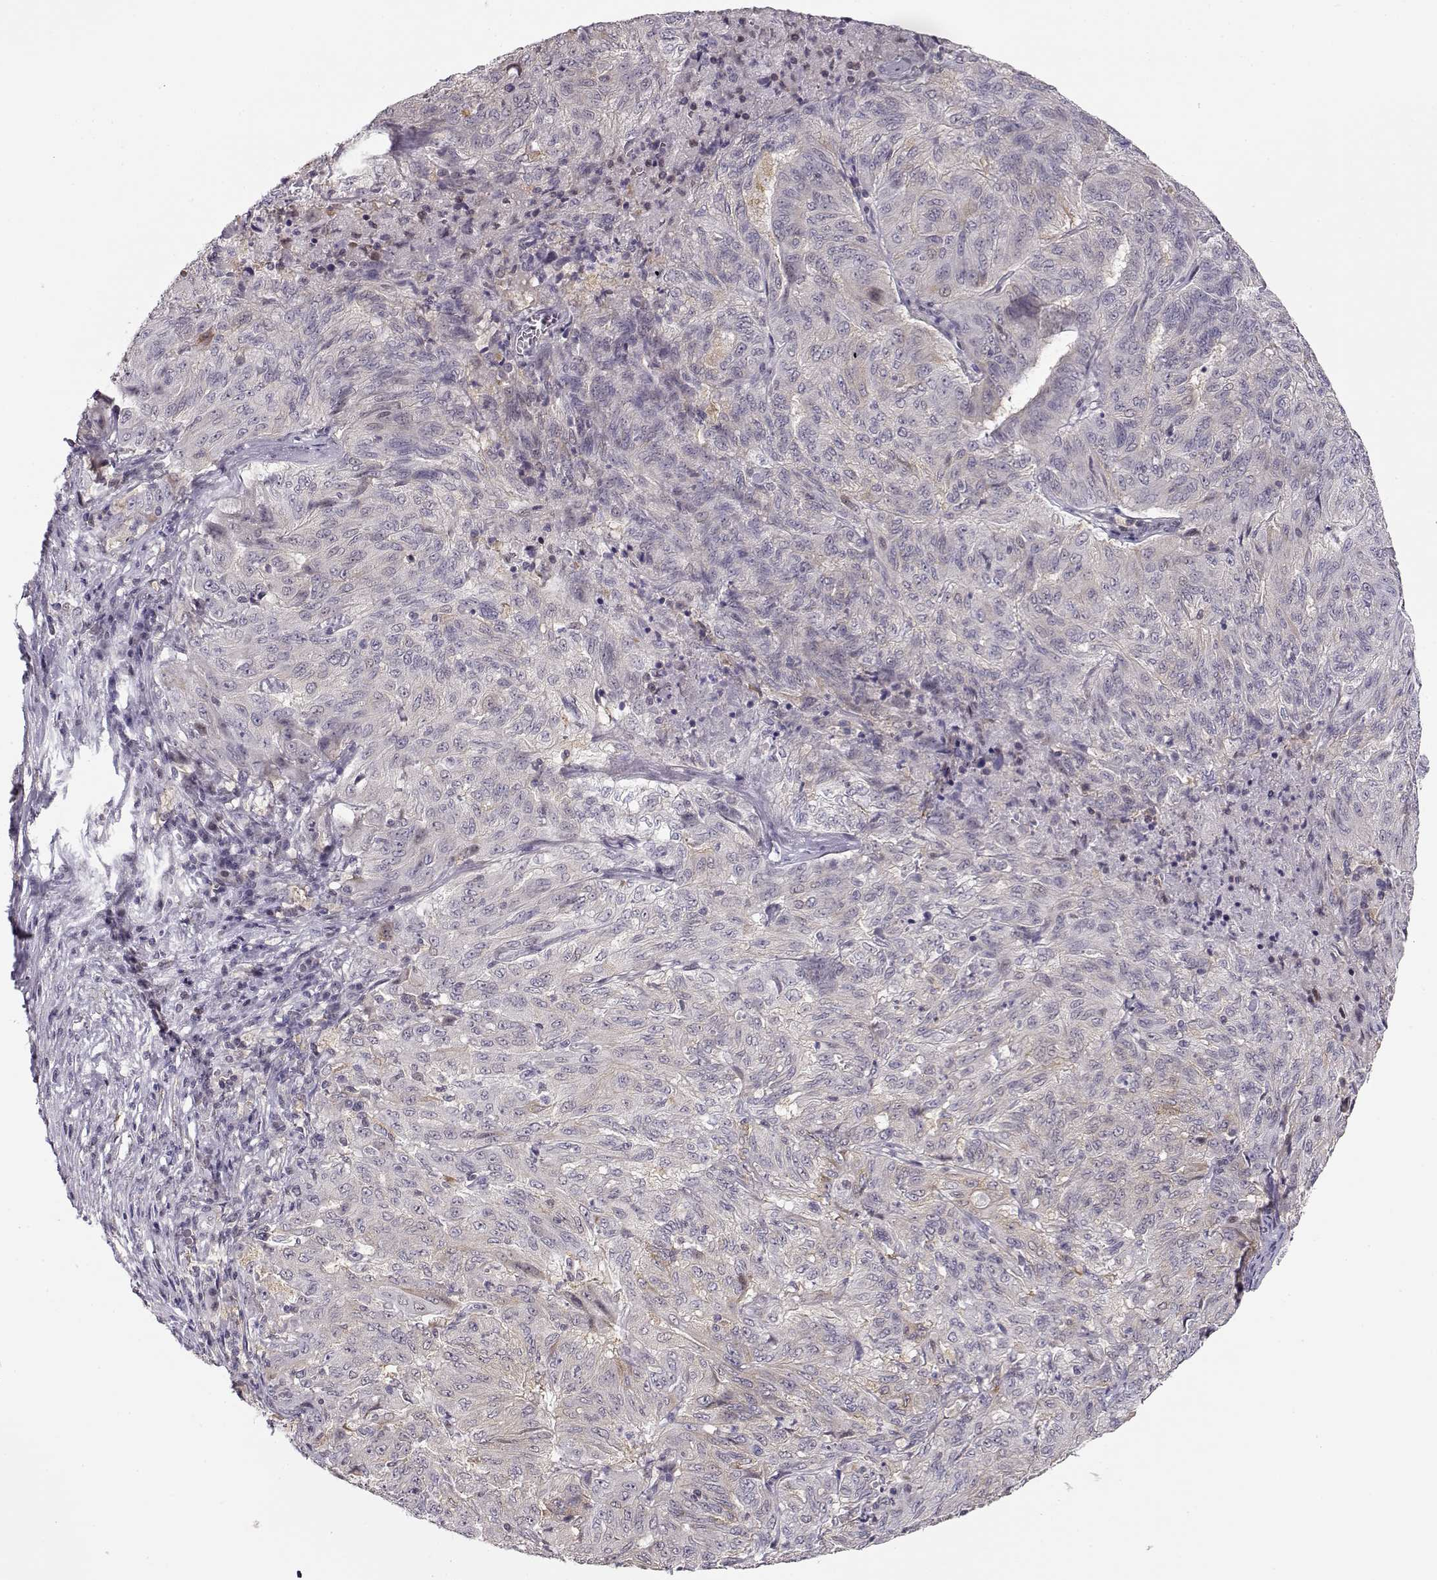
{"staining": {"intensity": "negative", "quantity": "none", "location": "none"}, "tissue": "pancreatic cancer", "cell_type": "Tumor cells", "image_type": "cancer", "snomed": [{"axis": "morphology", "description": "Adenocarcinoma, NOS"}, {"axis": "topography", "description": "Pancreas"}], "caption": "Immunohistochemical staining of human pancreatic cancer reveals no significant expression in tumor cells.", "gene": "TEPP", "patient": {"sex": "male", "age": 63}}